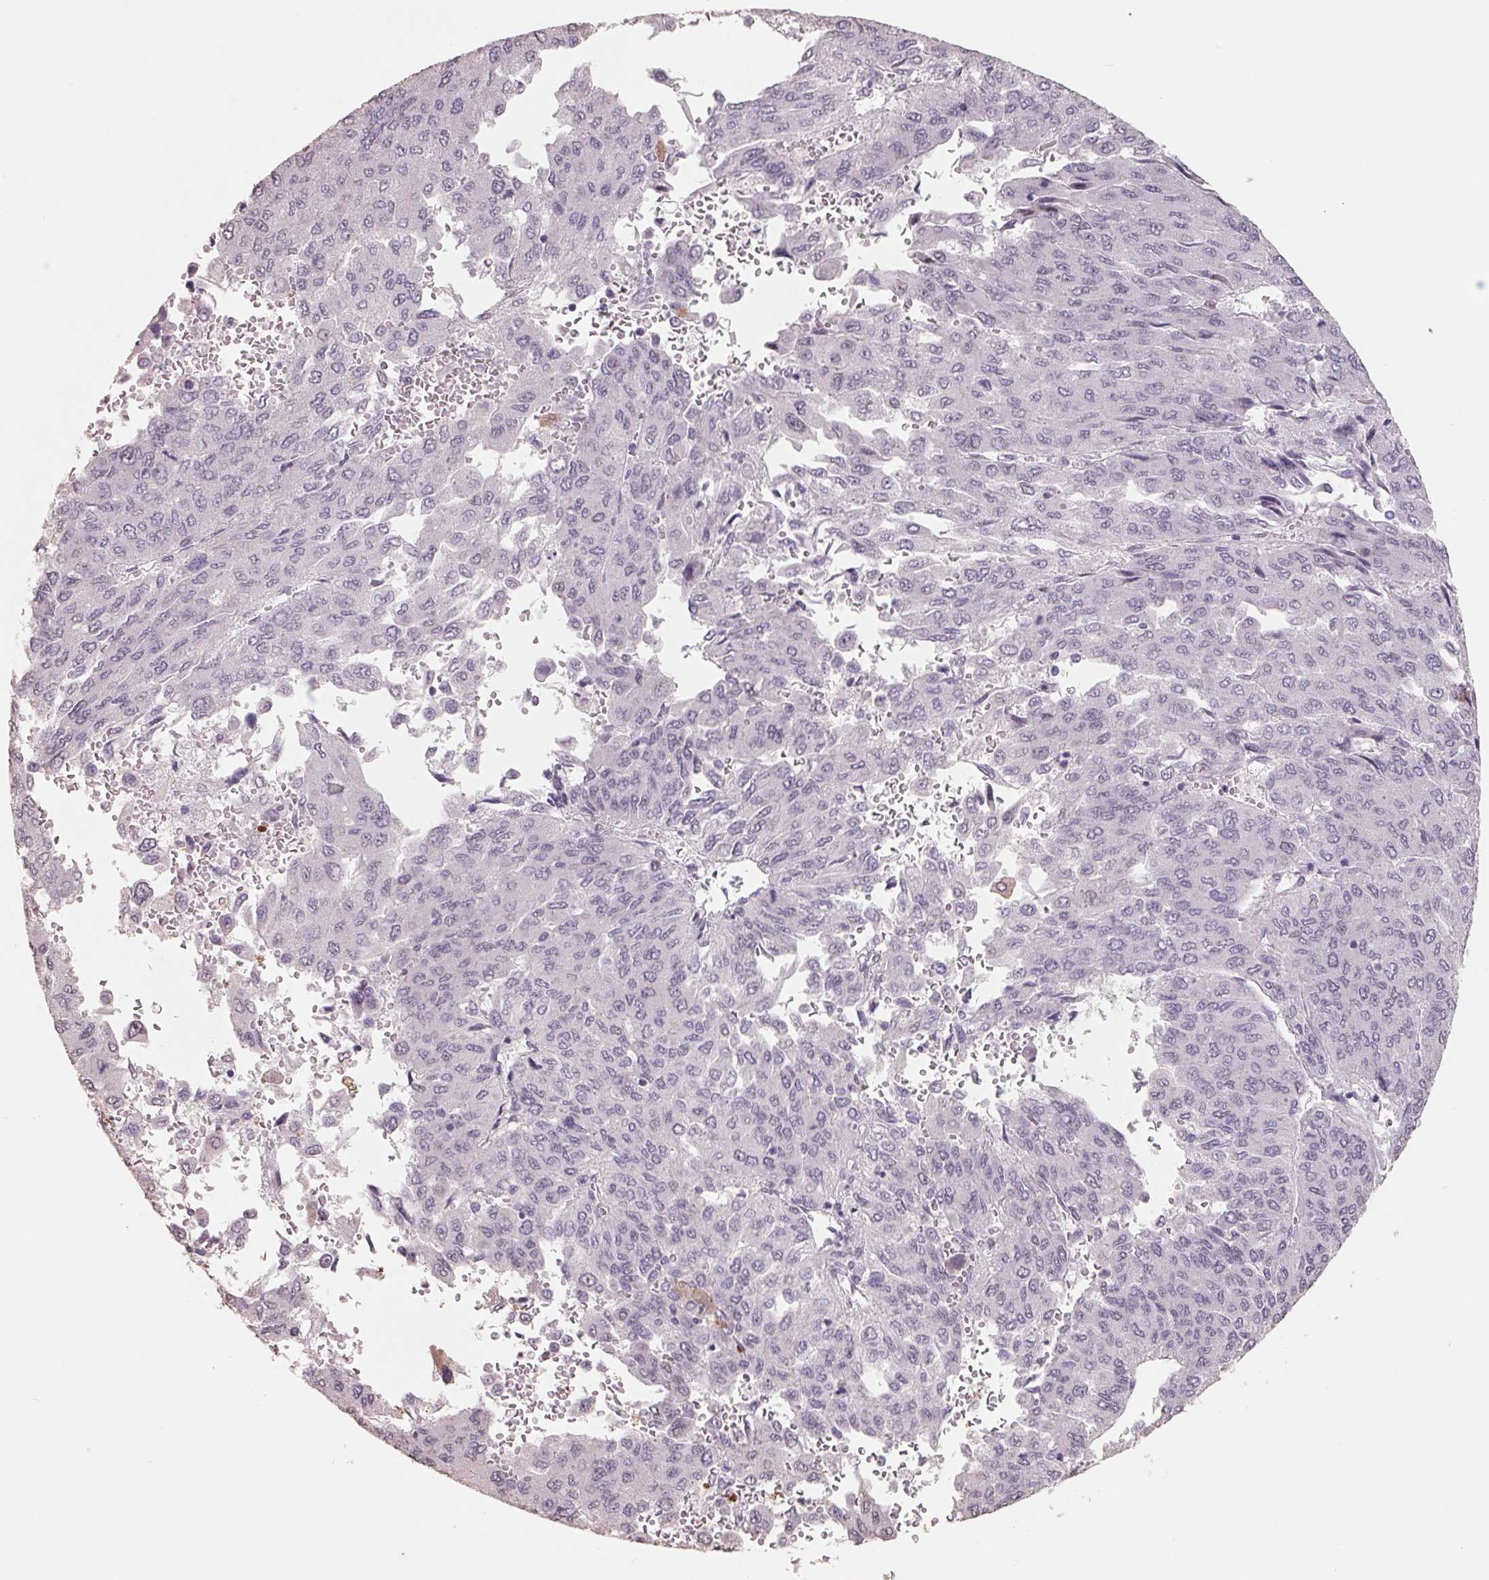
{"staining": {"intensity": "negative", "quantity": "none", "location": "none"}, "tissue": "liver cancer", "cell_type": "Tumor cells", "image_type": "cancer", "snomed": [{"axis": "morphology", "description": "Carcinoma, Hepatocellular, NOS"}, {"axis": "topography", "description": "Liver"}], "caption": "Image shows no protein positivity in tumor cells of liver cancer (hepatocellular carcinoma) tissue.", "gene": "FTCD", "patient": {"sex": "female", "age": 41}}